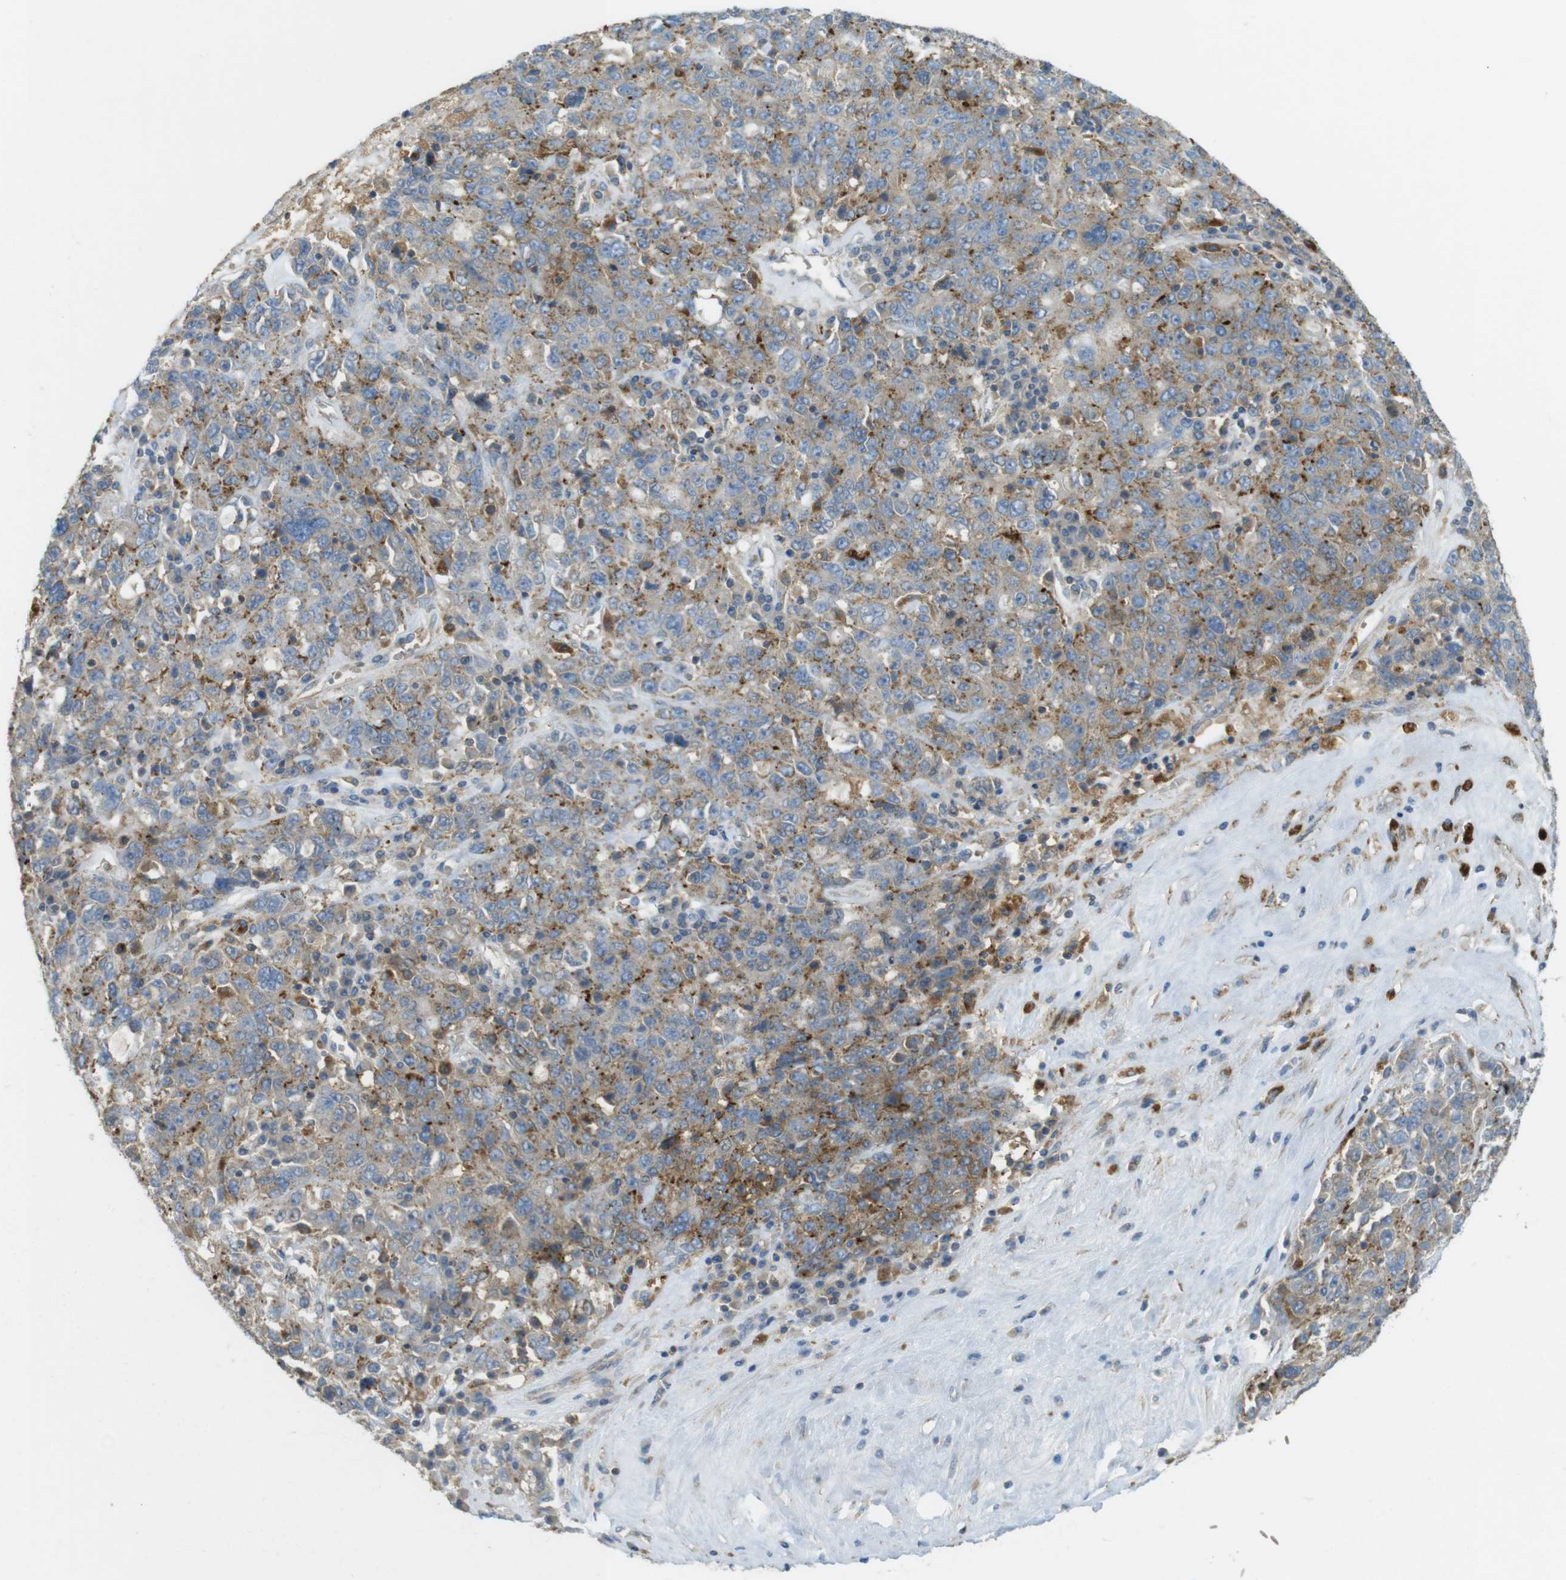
{"staining": {"intensity": "moderate", "quantity": ">75%", "location": "cytoplasmic/membranous"}, "tissue": "ovarian cancer", "cell_type": "Tumor cells", "image_type": "cancer", "snomed": [{"axis": "morphology", "description": "Carcinoma, endometroid"}, {"axis": "topography", "description": "Ovary"}], "caption": "Endometroid carcinoma (ovarian) stained with a protein marker demonstrates moderate staining in tumor cells.", "gene": "LAMP1", "patient": {"sex": "female", "age": 62}}